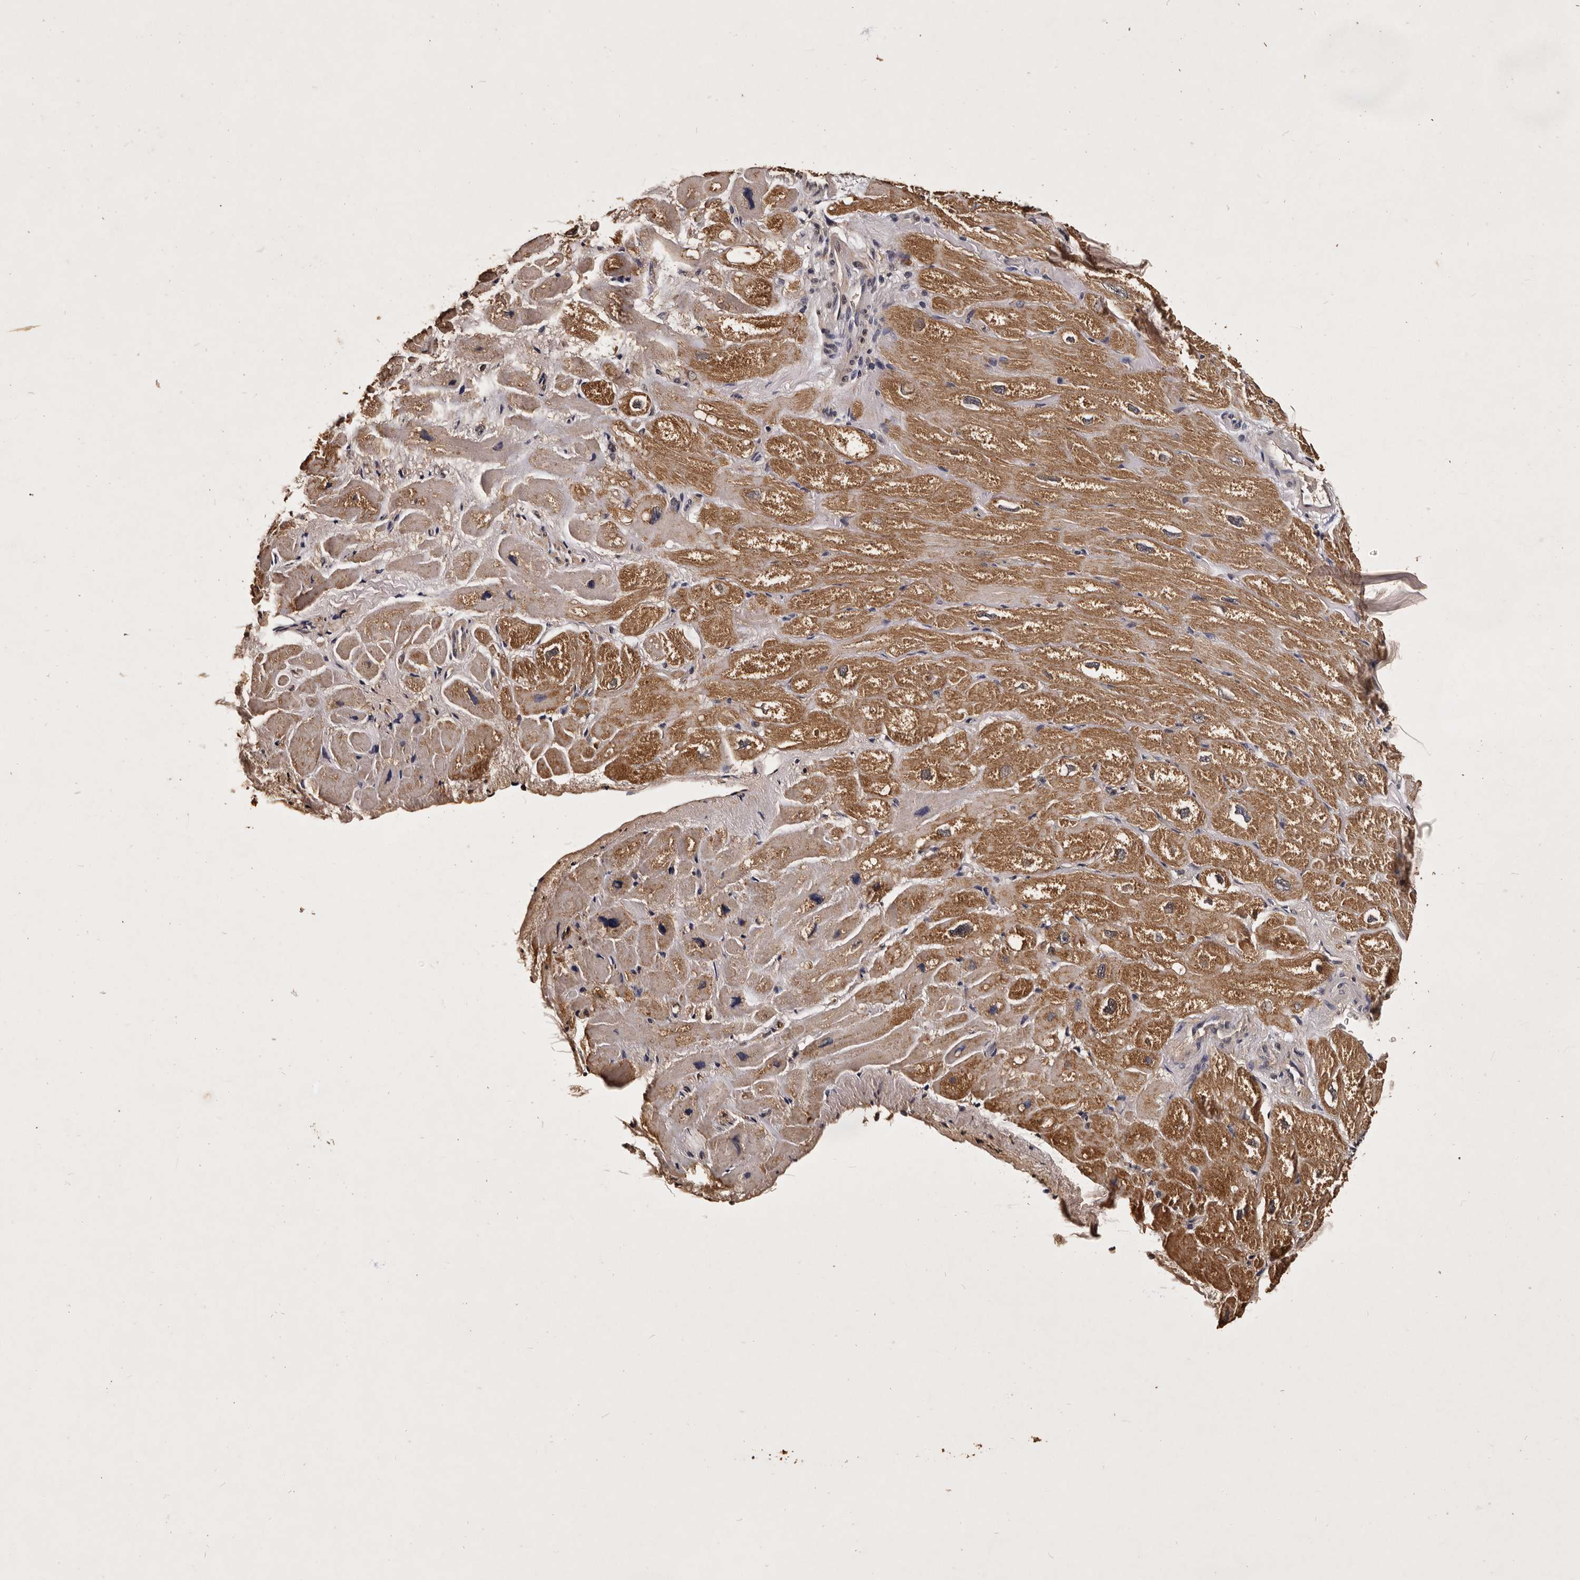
{"staining": {"intensity": "moderate", "quantity": ">75%", "location": "cytoplasmic/membranous"}, "tissue": "heart muscle", "cell_type": "Cardiomyocytes", "image_type": "normal", "snomed": [{"axis": "morphology", "description": "Normal tissue, NOS"}, {"axis": "topography", "description": "Heart"}], "caption": "Immunohistochemical staining of unremarkable heart muscle demonstrates >75% levels of moderate cytoplasmic/membranous protein positivity in approximately >75% of cardiomyocytes. (brown staining indicates protein expression, while blue staining denotes nuclei).", "gene": "PARS2", "patient": {"sex": "male", "age": 49}}